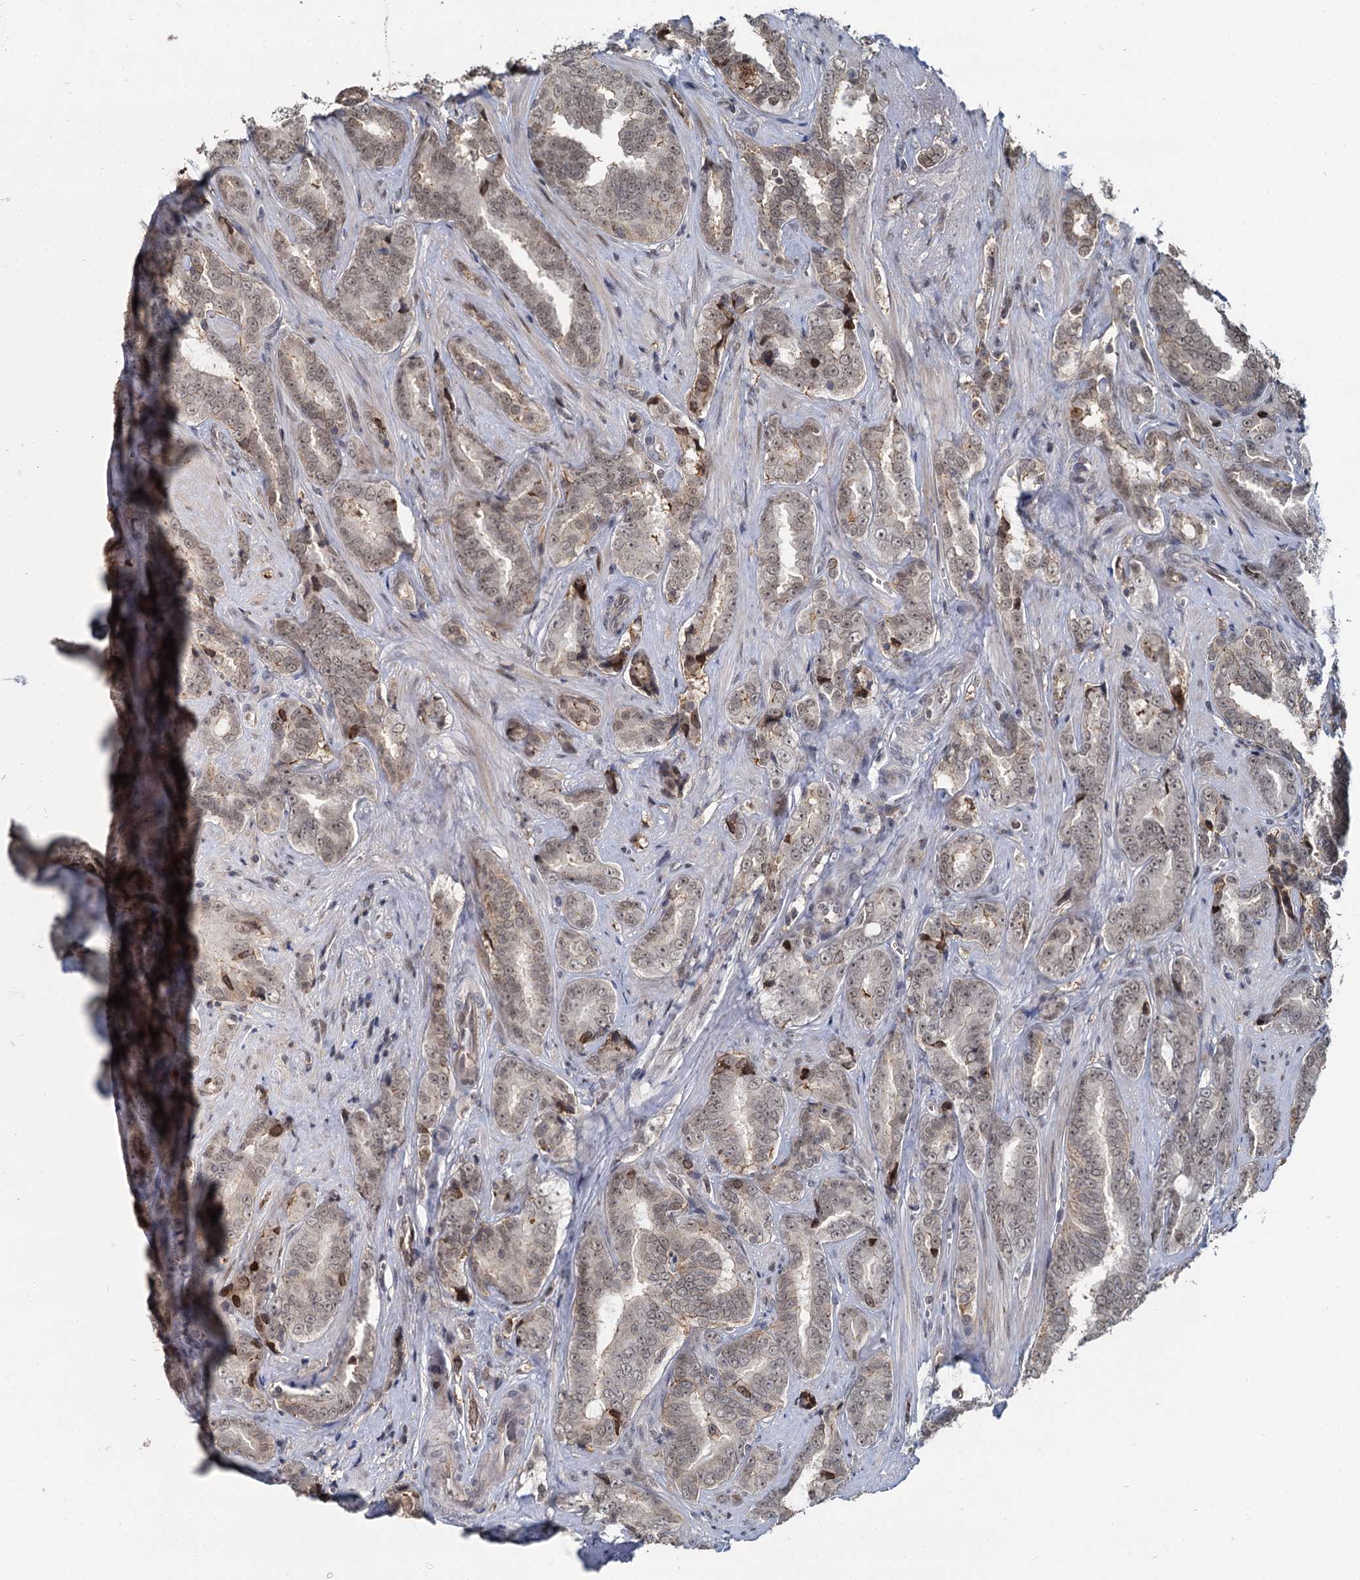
{"staining": {"intensity": "moderate", "quantity": ">75%", "location": "cytoplasmic/membranous,nuclear"}, "tissue": "prostate cancer", "cell_type": "Tumor cells", "image_type": "cancer", "snomed": [{"axis": "morphology", "description": "Adenocarcinoma, High grade"}, {"axis": "topography", "description": "Prostate and seminal vesicle, NOS"}], "caption": "This is an image of immunohistochemistry staining of high-grade adenocarcinoma (prostate), which shows moderate positivity in the cytoplasmic/membranous and nuclear of tumor cells.", "gene": "FANCI", "patient": {"sex": "male", "age": 67}}